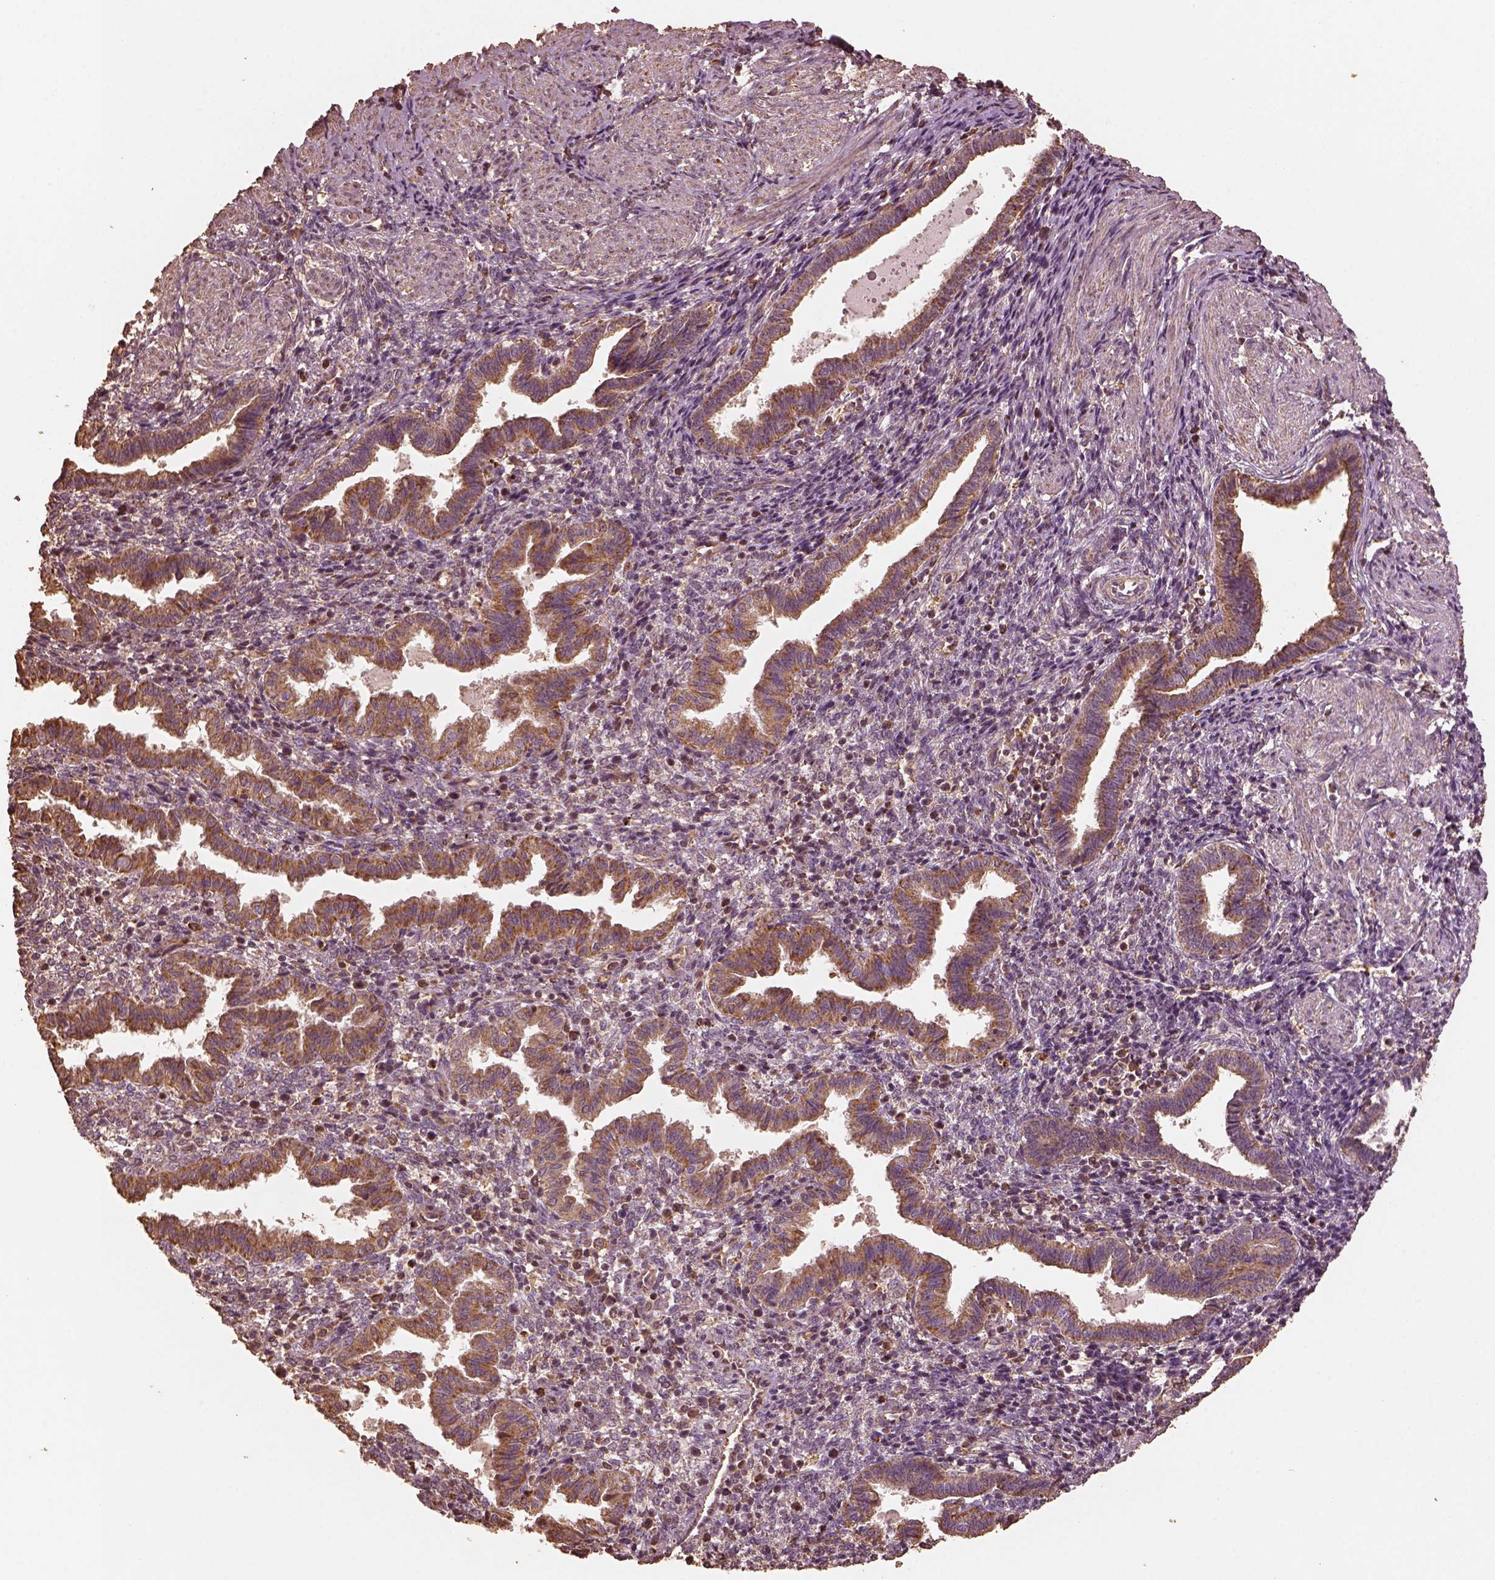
{"staining": {"intensity": "weak", "quantity": "25%-75%", "location": "cytoplasmic/membranous"}, "tissue": "endometrium", "cell_type": "Cells in endometrial stroma", "image_type": "normal", "snomed": [{"axis": "morphology", "description": "Normal tissue, NOS"}, {"axis": "topography", "description": "Endometrium"}], "caption": "The micrograph exhibits immunohistochemical staining of normal endometrium. There is weak cytoplasmic/membranous staining is seen in about 25%-75% of cells in endometrial stroma.", "gene": "PTGES2", "patient": {"sex": "female", "age": 37}}